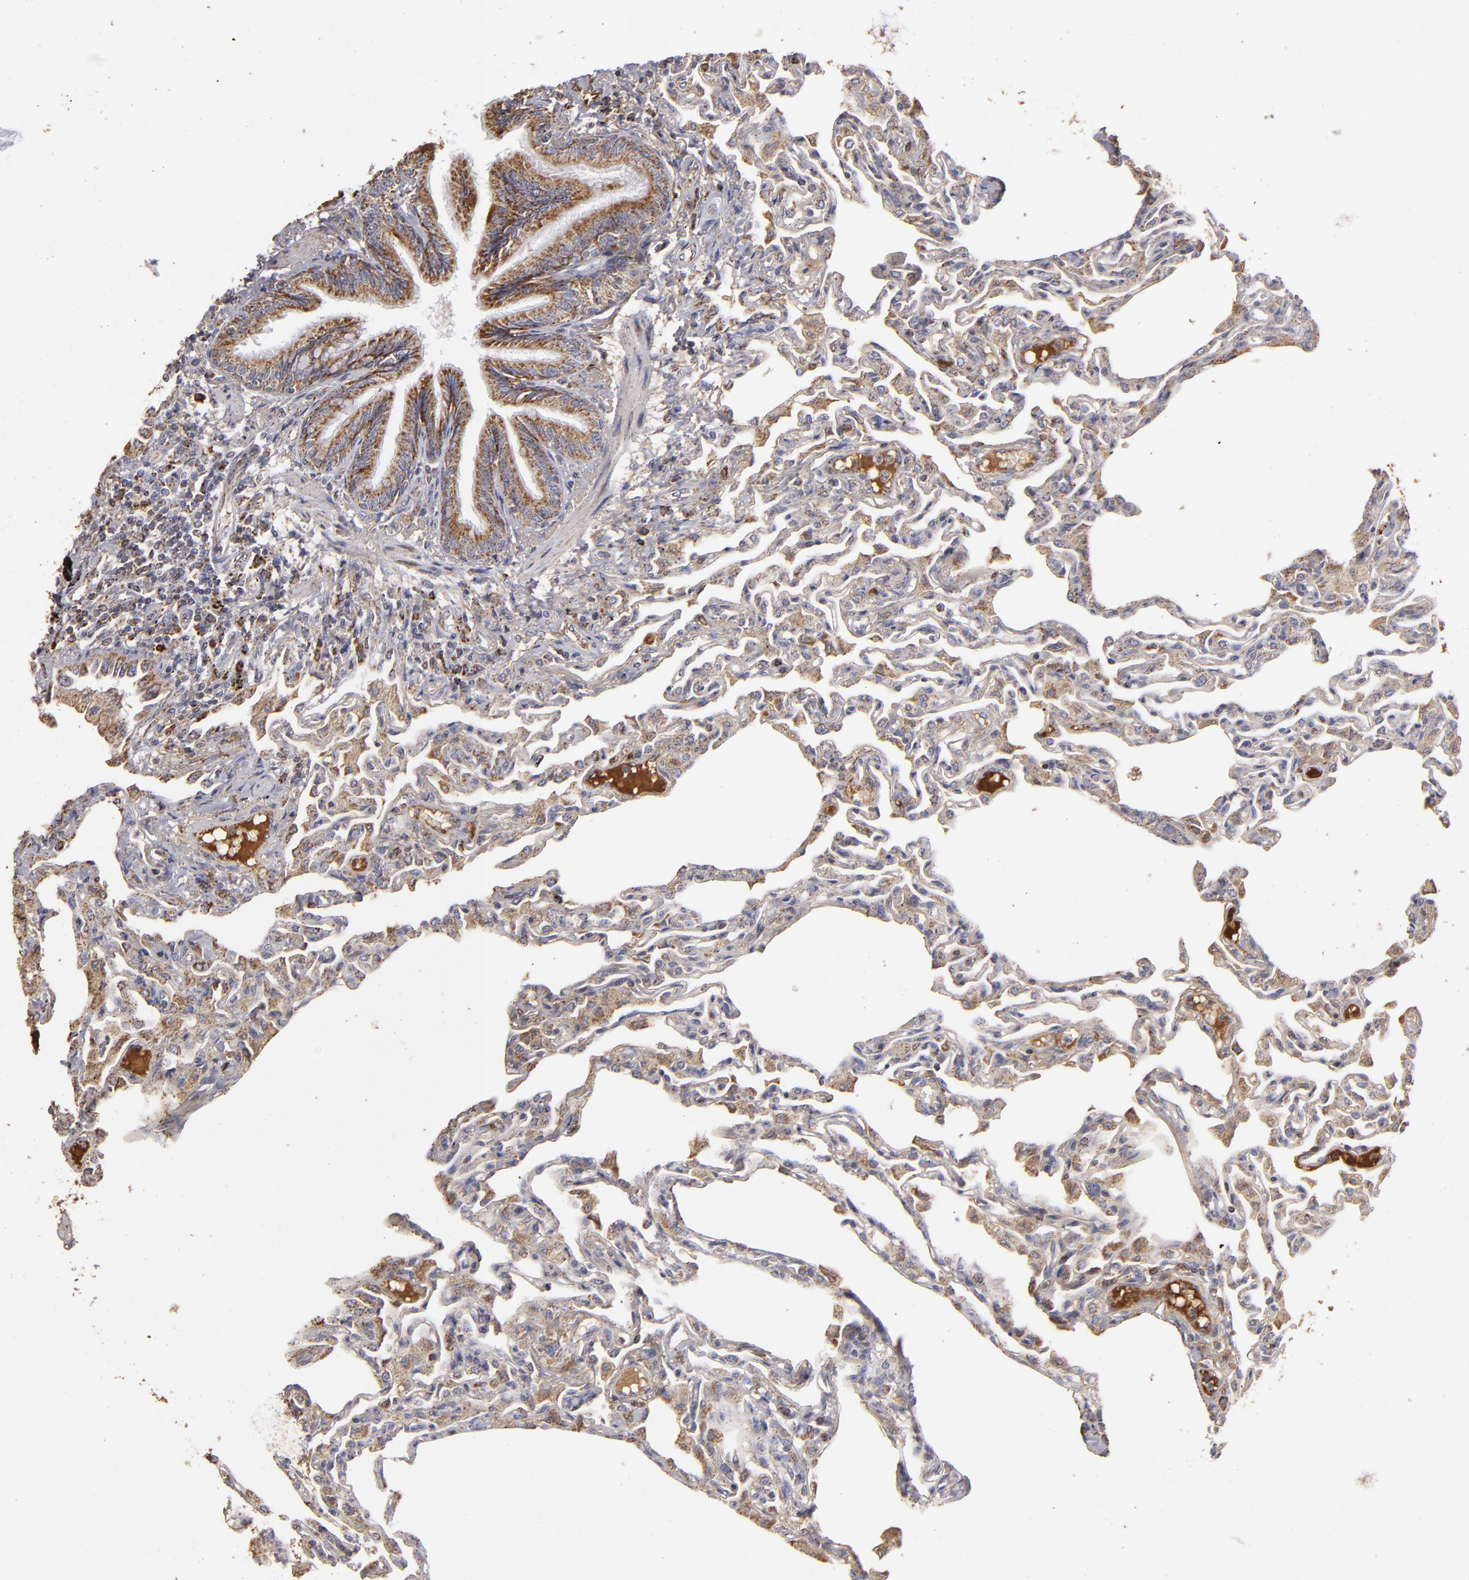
{"staining": {"intensity": "weak", "quantity": ">75%", "location": "cytoplasmic/membranous"}, "tissue": "lung", "cell_type": "Alveolar cells", "image_type": "normal", "snomed": [{"axis": "morphology", "description": "Normal tissue, NOS"}, {"axis": "topography", "description": "Lung"}], "caption": "Immunohistochemical staining of unremarkable lung reveals low levels of weak cytoplasmic/membranous positivity in approximately >75% of alveolar cells.", "gene": "CFB", "patient": {"sex": "female", "age": 49}}